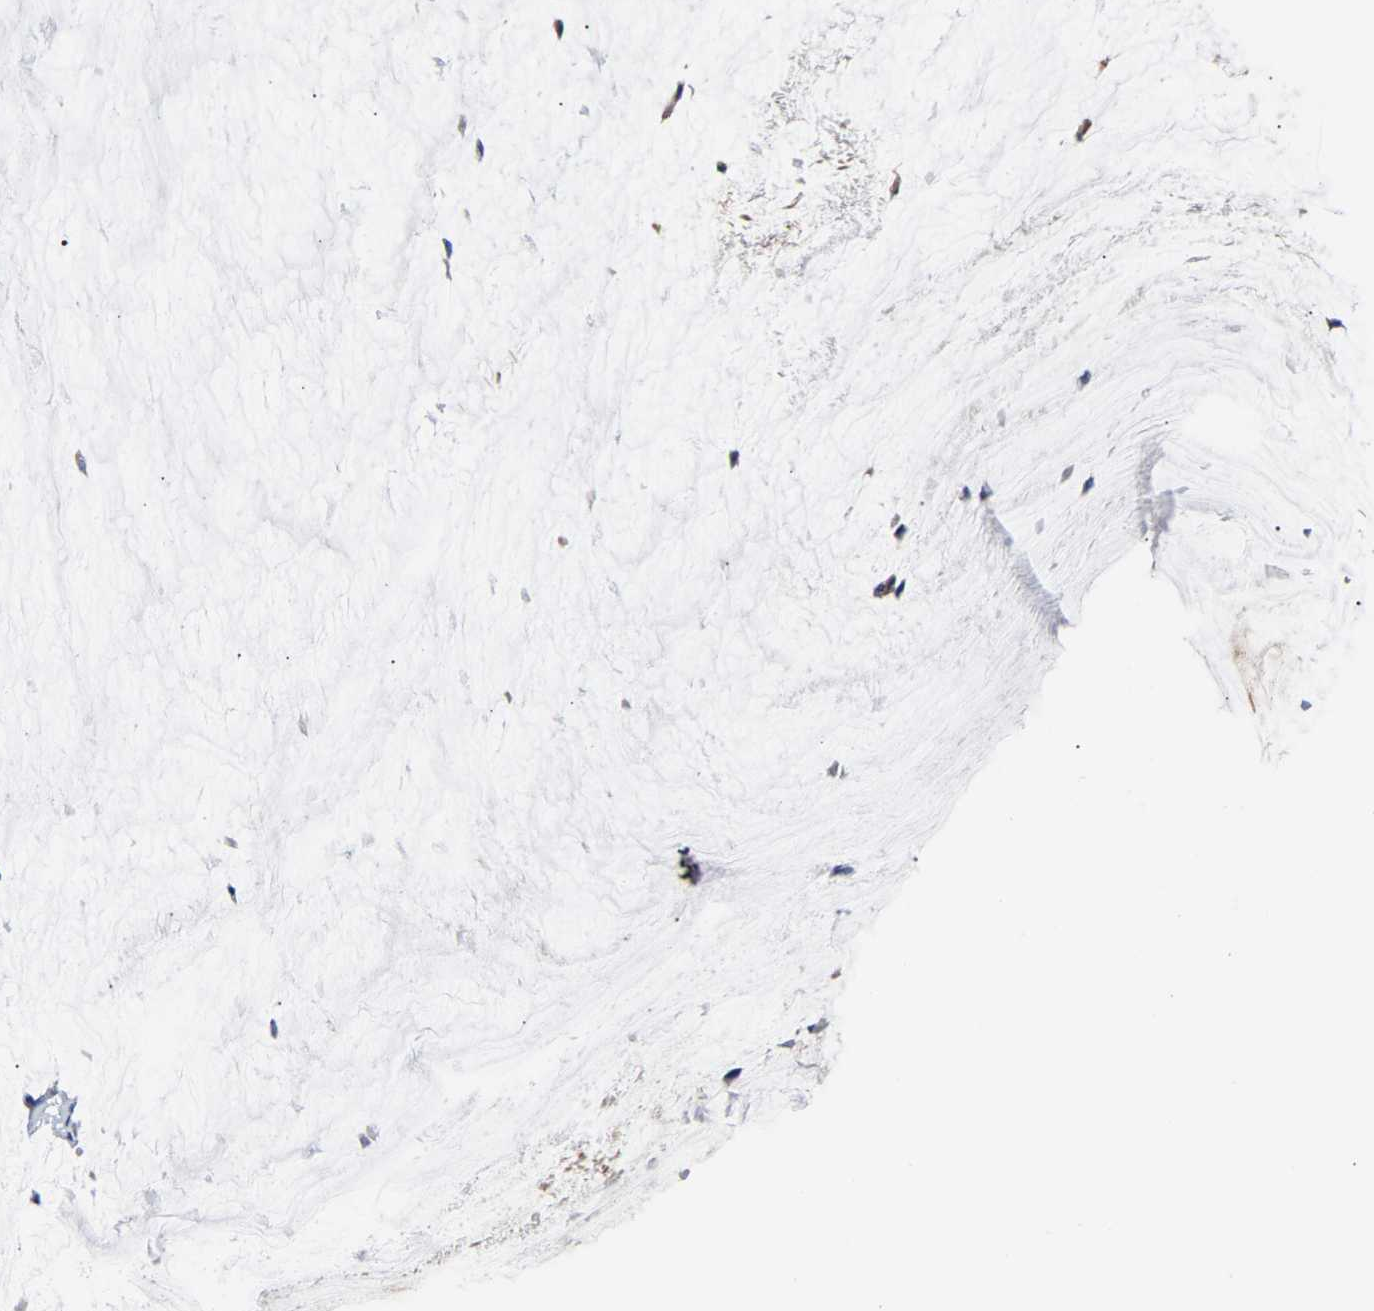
{"staining": {"intensity": "weak", "quantity": ">75%", "location": "cytoplasmic/membranous"}, "tissue": "pancreatic cancer", "cell_type": "Tumor cells", "image_type": "cancer", "snomed": [{"axis": "morphology", "description": "Adenocarcinoma, NOS"}, {"axis": "topography", "description": "Pancreas"}], "caption": "Immunohistochemistry (IHC) photomicrograph of human pancreatic adenocarcinoma stained for a protein (brown), which demonstrates low levels of weak cytoplasmic/membranous staining in about >75% of tumor cells.", "gene": "CCDC6", "patient": {"sex": "male", "age": 41}}